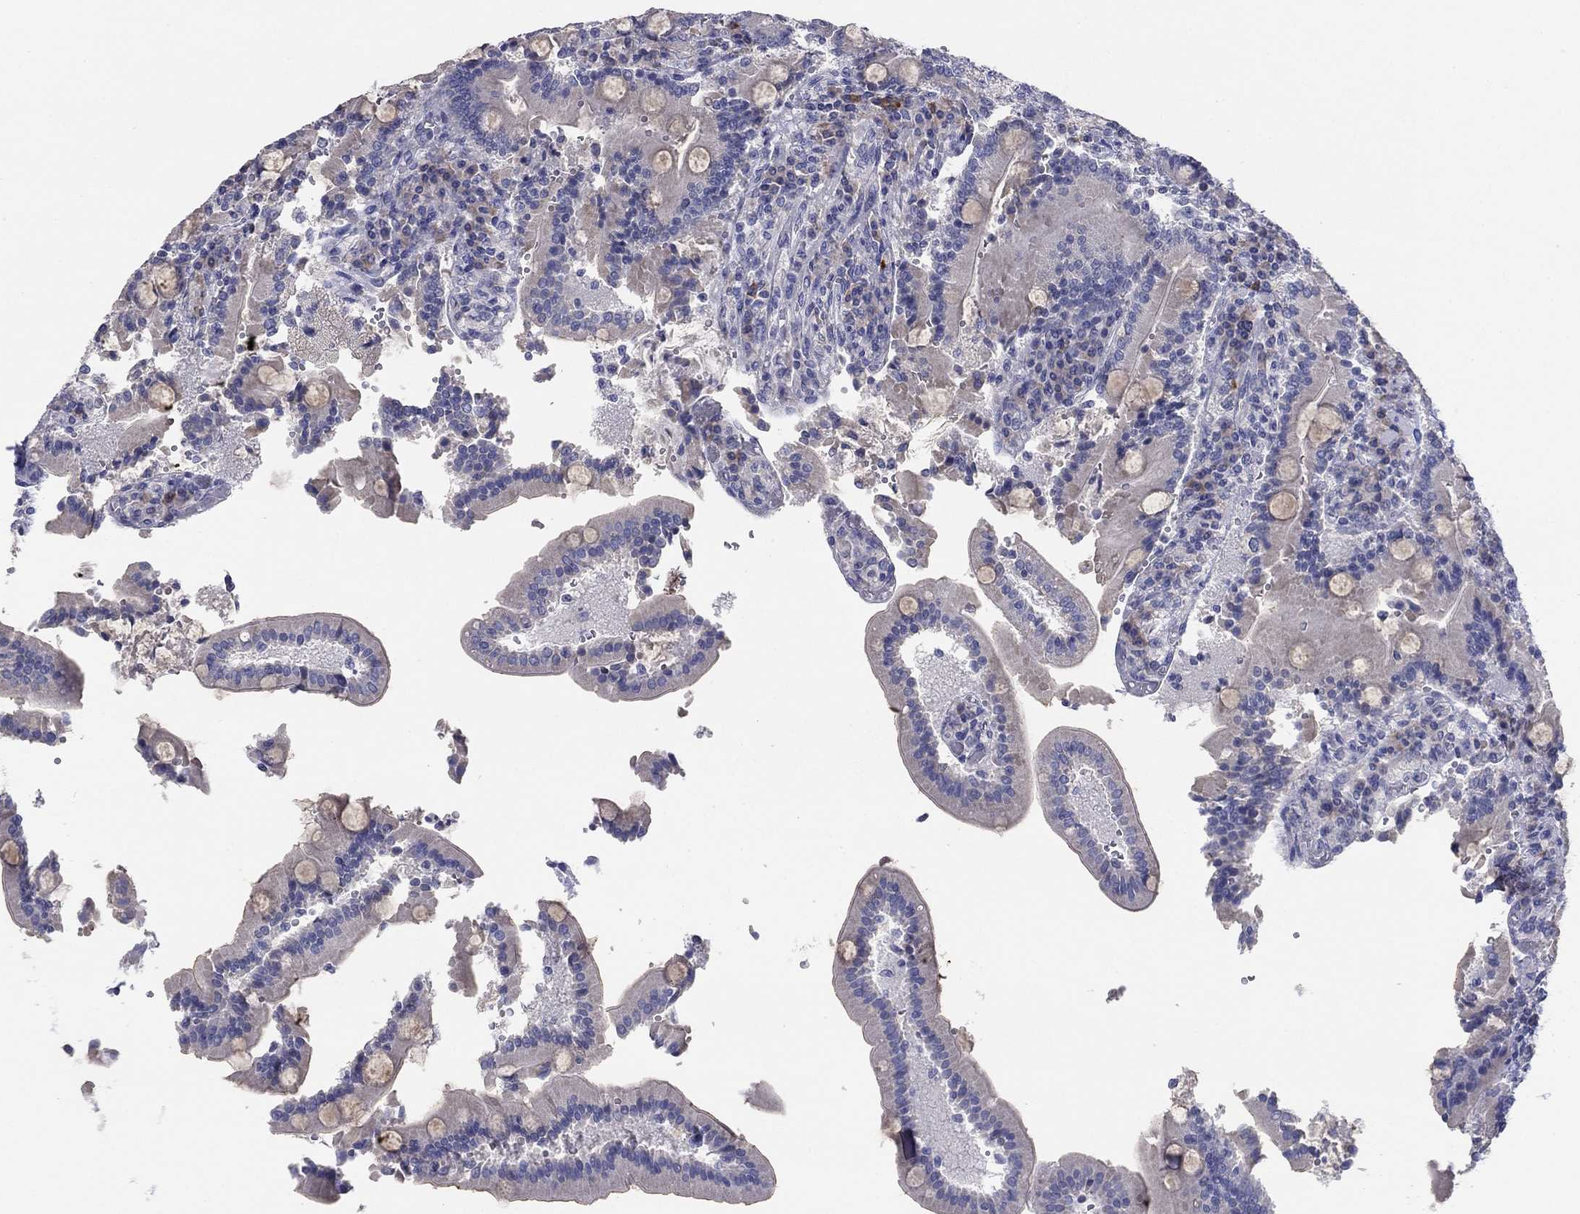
{"staining": {"intensity": "negative", "quantity": "none", "location": "none"}, "tissue": "duodenum", "cell_type": "Glandular cells", "image_type": "normal", "snomed": [{"axis": "morphology", "description": "Normal tissue, NOS"}, {"axis": "topography", "description": "Duodenum"}], "caption": "Duodenum stained for a protein using immunohistochemistry (IHC) demonstrates no expression glandular cells.", "gene": "GRK7", "patient": {"sex": "female", "age": 62}}